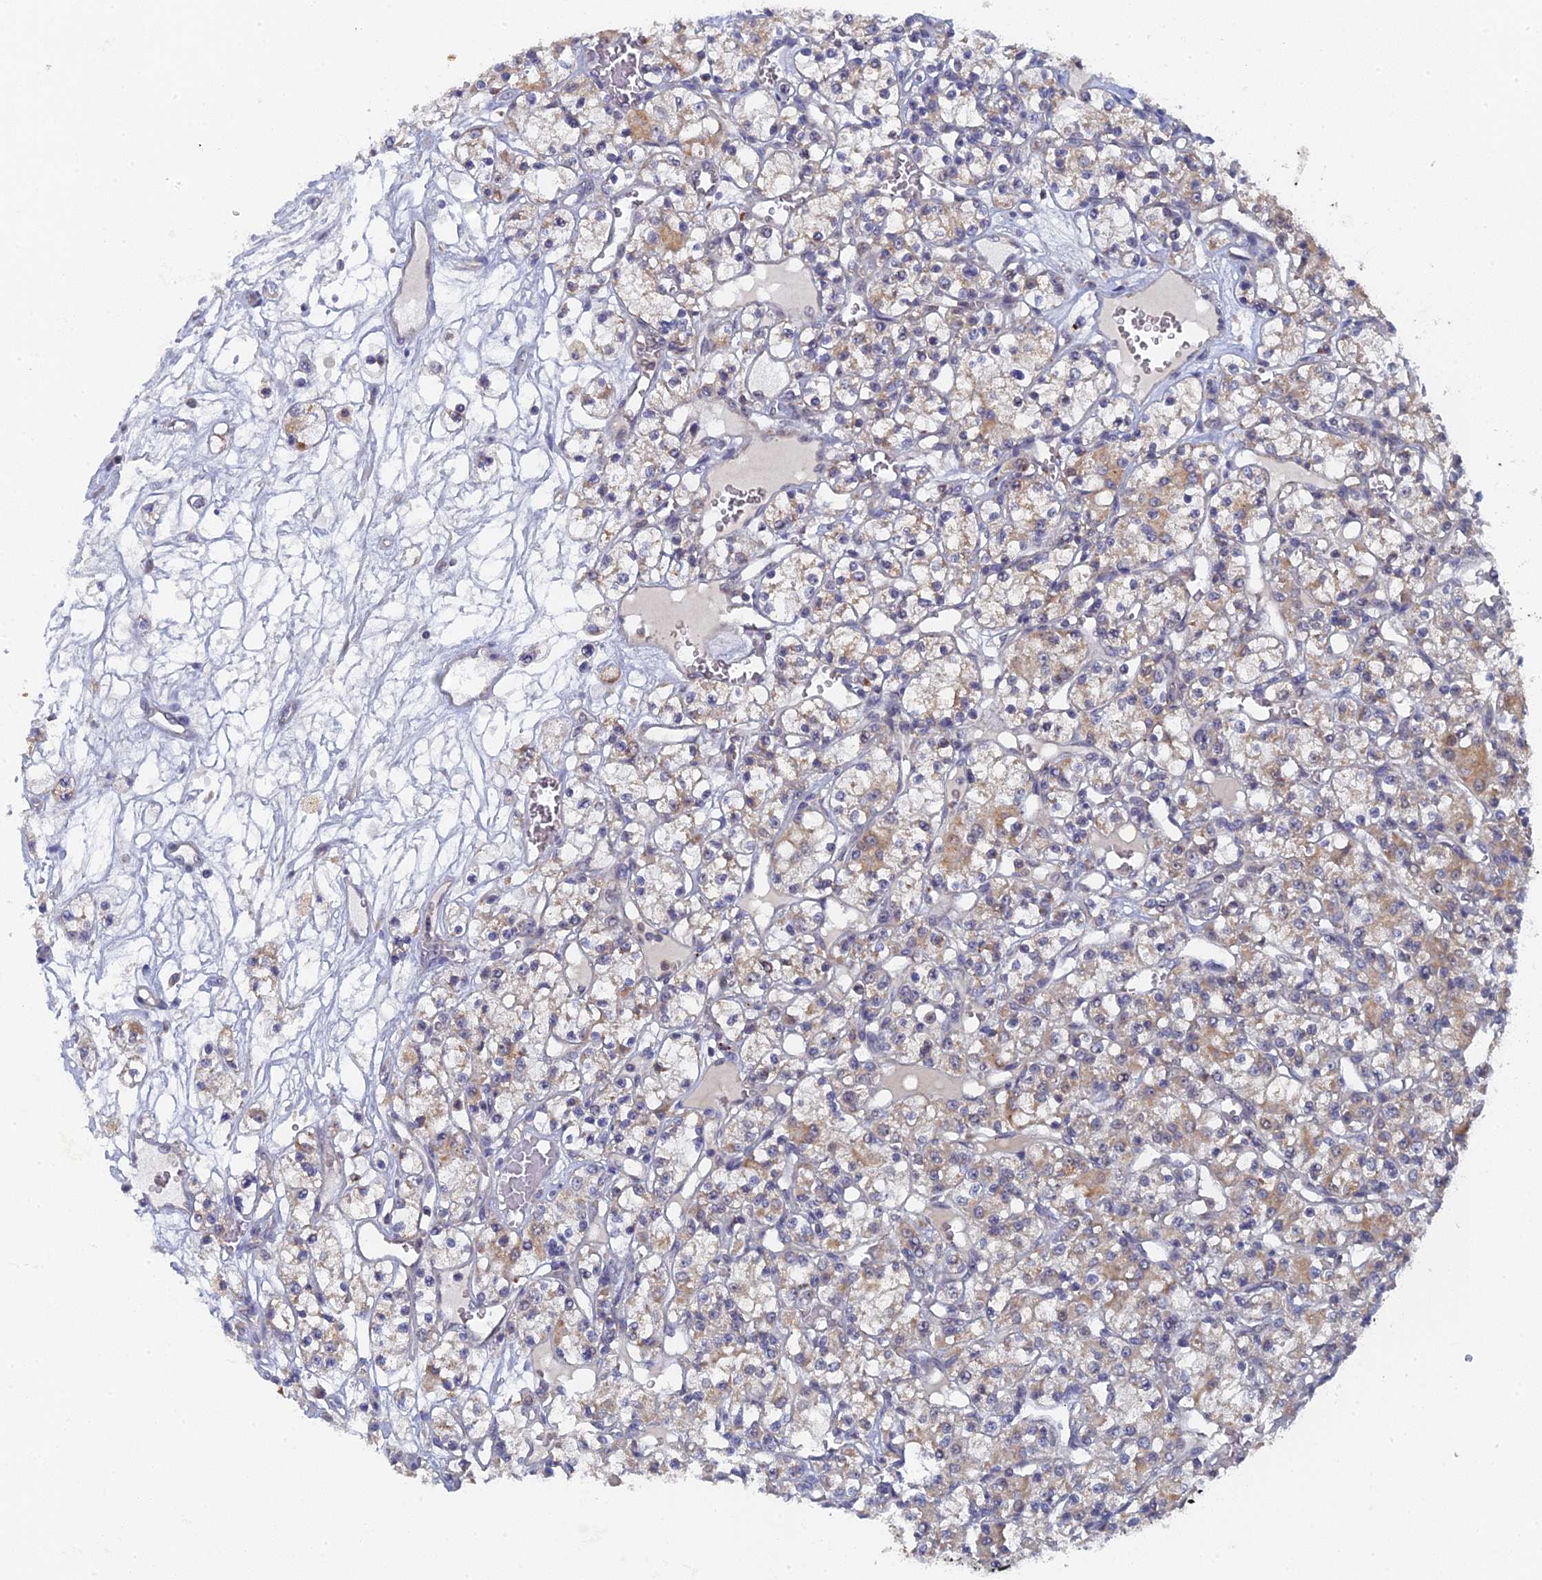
{"staining": {"intensity": "moderate", "quantity": "<25%", "location": "cytoplasmic/membranous"}, "tissue": "renal cancer", "cell_type": "Tumor cells", "image_type": "cancer", "snomed": [{"axis": "morphology", "description": "Adenocarcinoma, NOS"}, {"axis": "topography", "description": "Kidney"}], "caption": "Tumor cells exhibit low levels of moderate cytoplasmic/membranous staining in approximately <25% of cells in human renal cancer.", "gene": "MIGA2", "patient": {"sex": "female", "age": 59}}